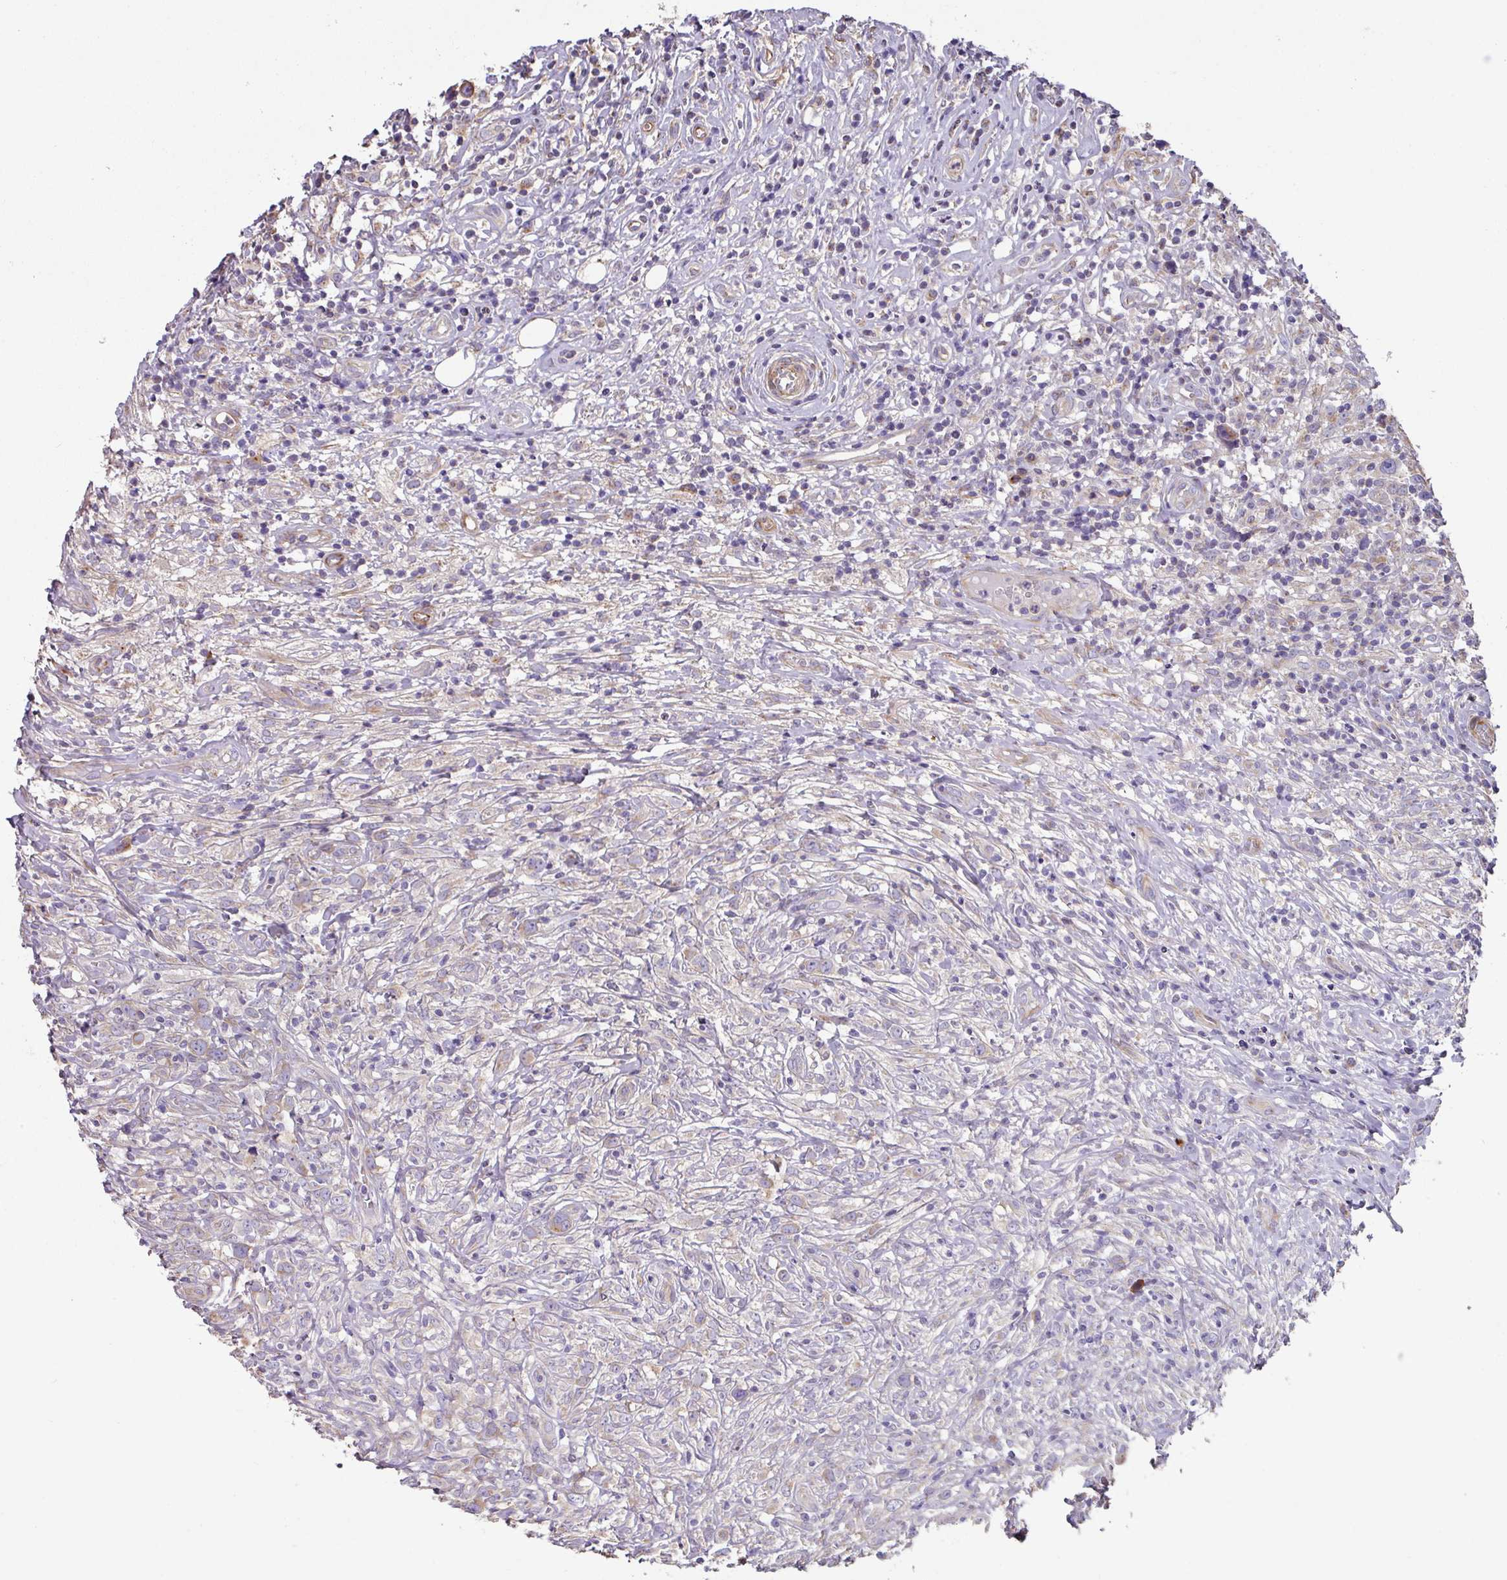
{"staining": {"intensity": "weak", "quantity": "25%-75%", "location": "cytoplasmic/membranous"}, "tissue": "lymphoma", "cell_type": "Tumor cells", "image_type": "cancer", "snomed": [{"axis": "morphology", "description": "Hodgkin's disease, NOS"}, {"axis": "topography", "description": "No Tissue"}], "caption": "Immunohistochemical staining of human Hodgkin's disease displays weak cytoplasmic/membranous protein positivity in about 25%-75% of tumor cells.", "gene": "MRRF", "patient": {"sex": "female", "age": 21}}